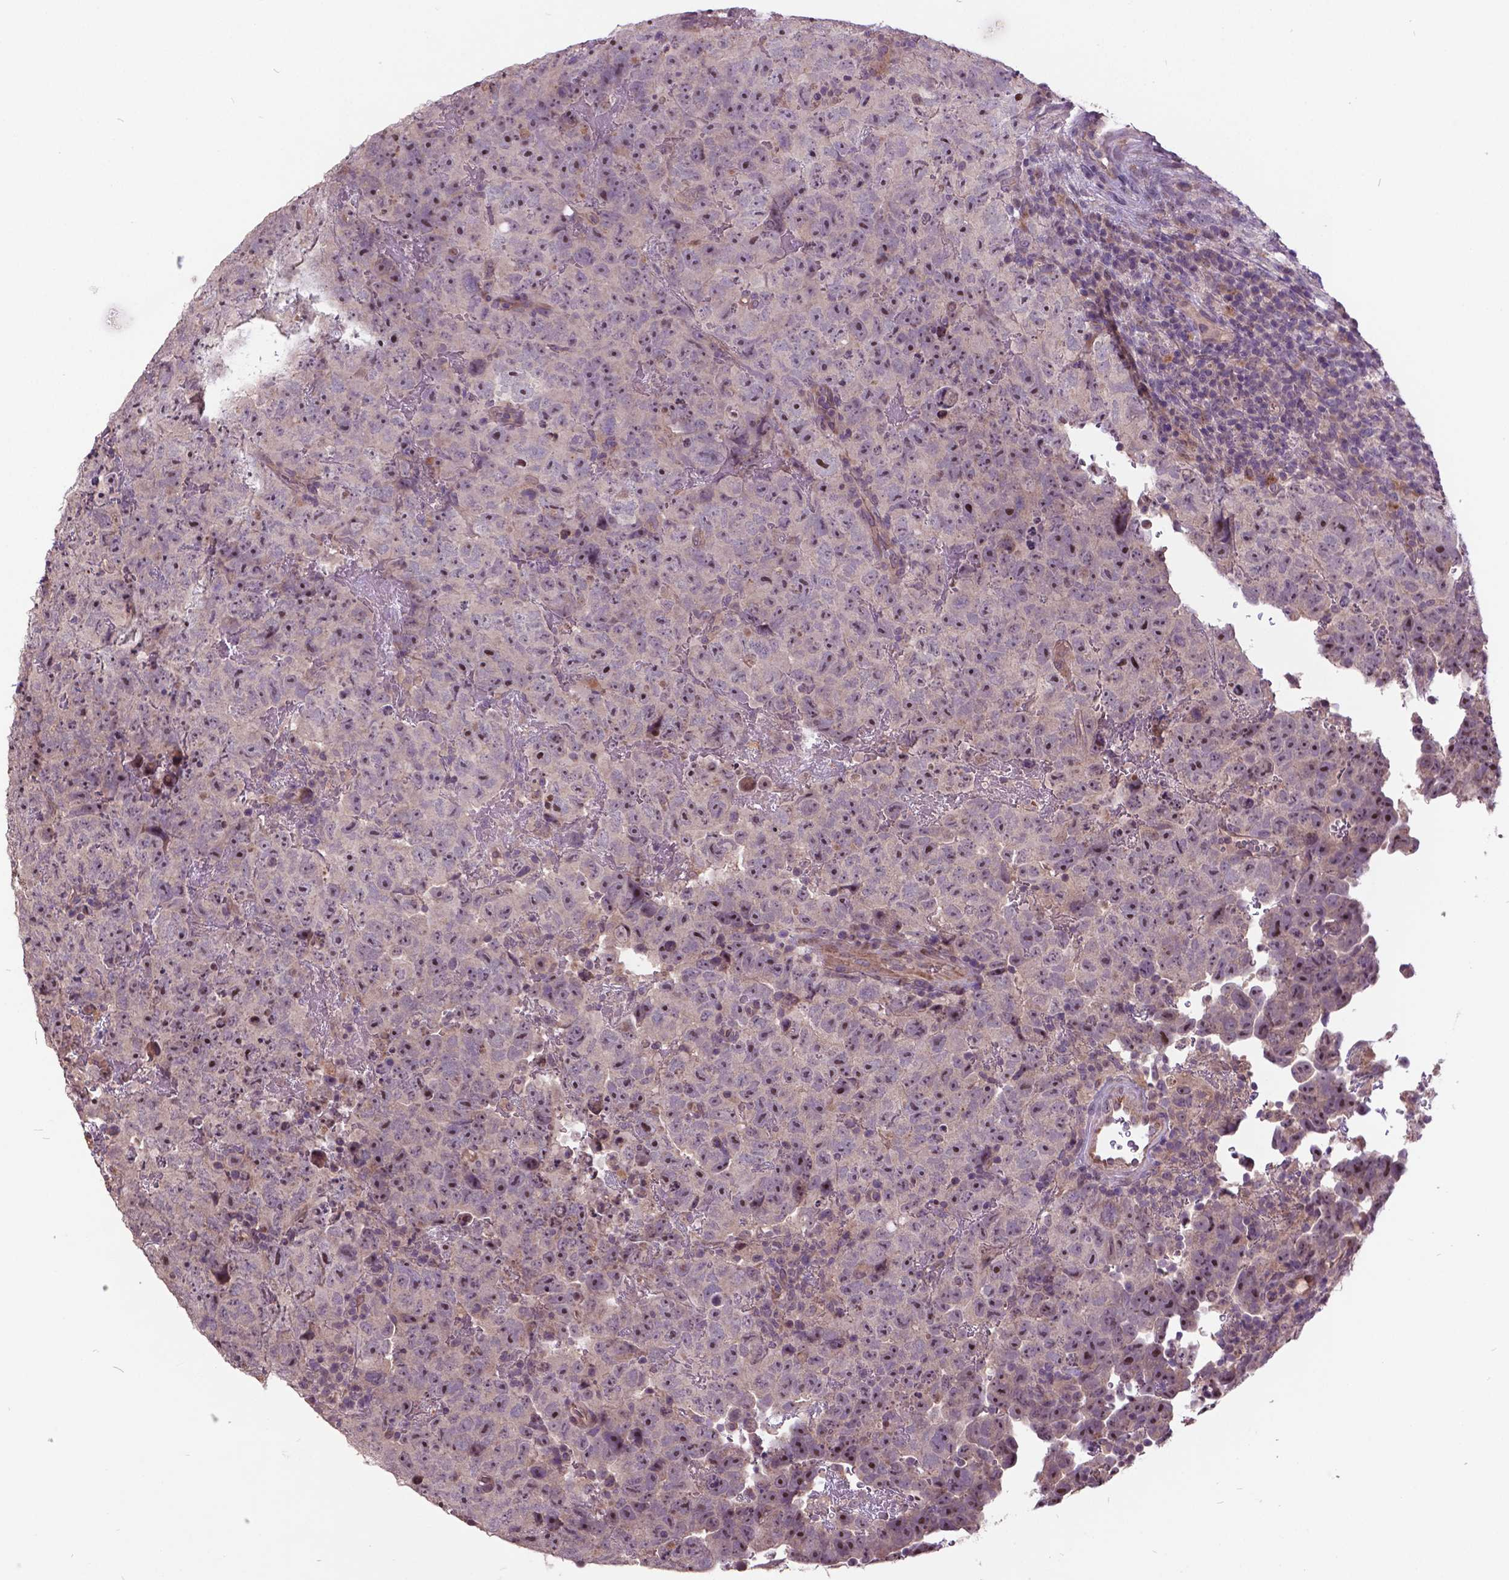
{"staining": {"intensity": "strong", "quantity": "25%-75%", "location": "nuclear"}, "tissue": "testis cancer", "cell_type": "Tumor cells", "image_type": "cancer", "snomed": [{"axis": "morphology", "description": "Carcinoma, Embryonal, NOS"}, {"axis": "topography", "description": "Testis"}], "caption": "A histopathology image showing strong nuclear staining in about 25%-75% of tumor cells in embryonal carcinoma (testis), as visualized by brown immunohistochemical staining.", "gene": "AP1S3", "patient": {"sex": "male", "age": 24}}